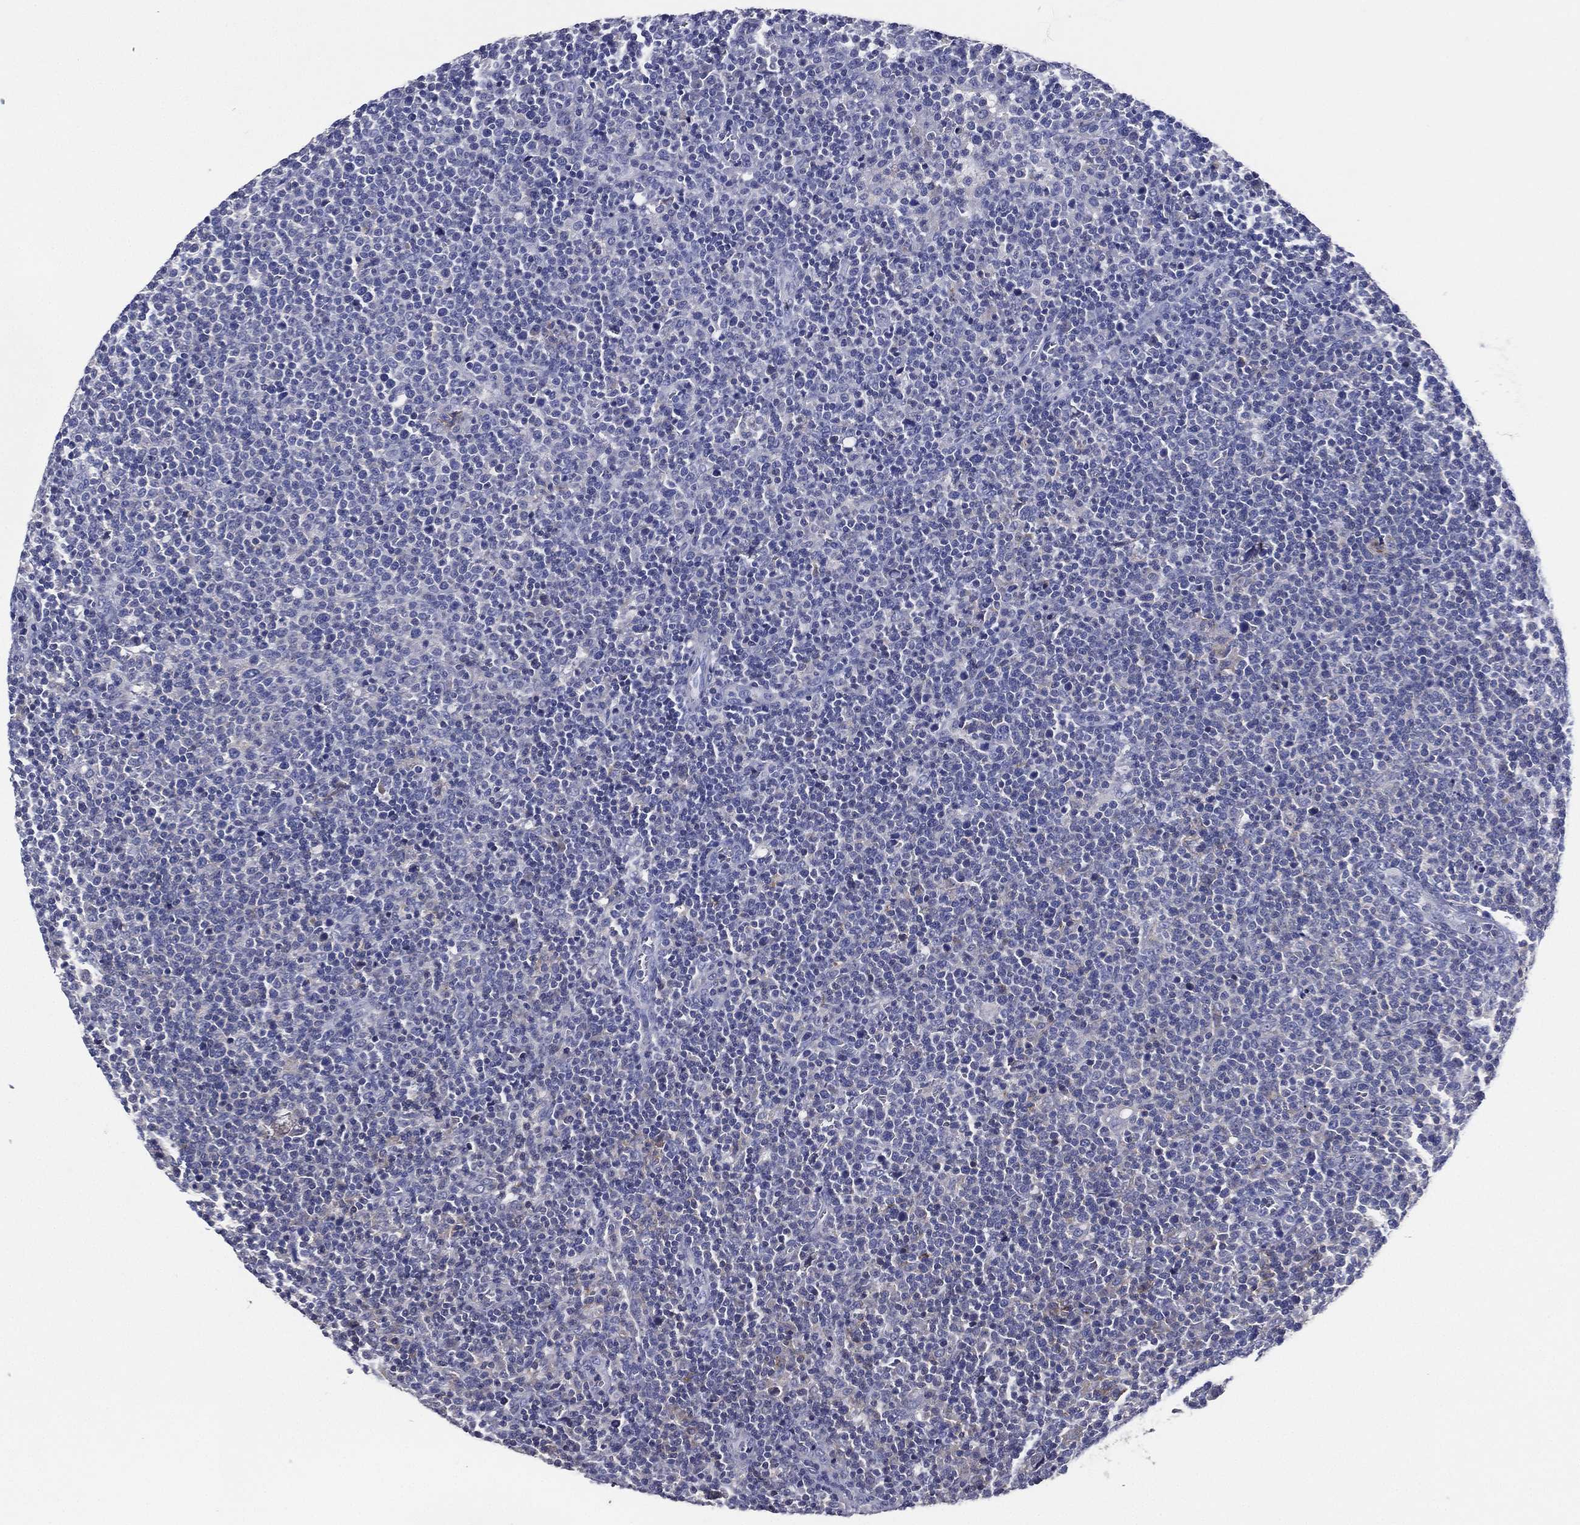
{"staining": {"intensity": "negative", "quantity": "none", "location": "none"}, "tissue": "lymphoma", "cell_type": "Tumor cells", "image_type": "cancer", "snomed": [{"axis": "morphology", "description": "Malignant lymphoma, non-Hodgkin's type, High grade"}, {"axis": "topography", "description": "Lymph node"}], "caption": "Tumor cells are negative for brown protein staining in high-grade malignant lymphoma, non-Hodgkin's type.", "gene": "TFAP2A", "patient": {"sex": "male", "age": 61}}